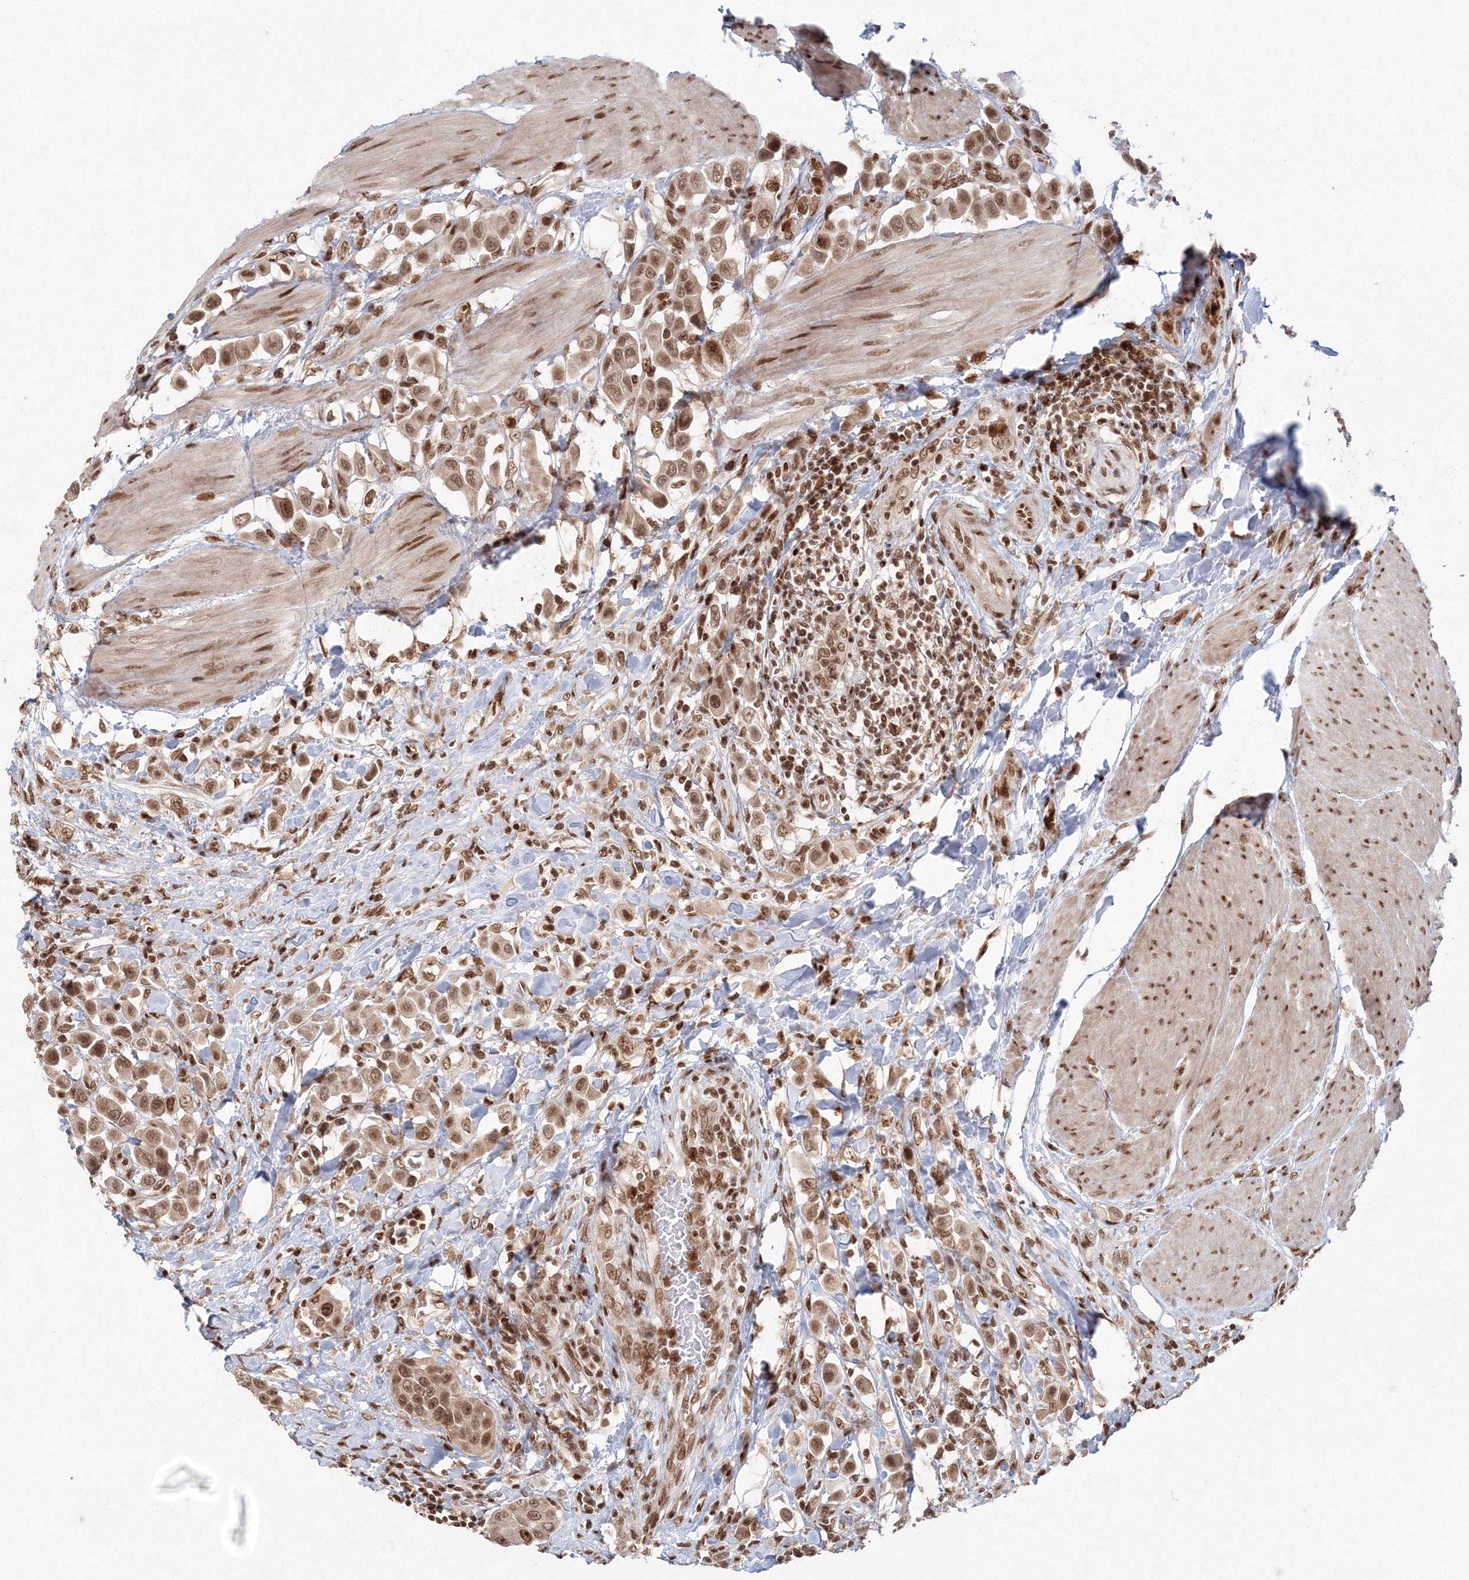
{"staining": {"intensity": "moderate", "quantity": ">75%", "location": "nuclear"}, "tissue": "urothelial cancer", "cell_type": "Tumor cells", "image_type": "cancer", "snomed": [{"axis": "morphology", "description": "Urothelial carcinoma, High grade"}, {"axis": "topography", "description": "Urinary bladder"}], "caption": "Human urothelial cancer stained for a protein (brown) shows moderate nuclear positive expression in approximately >75% of tumor cells.", "gene": "KIF20A", "patient": {"sex": "male", "age": 50}}